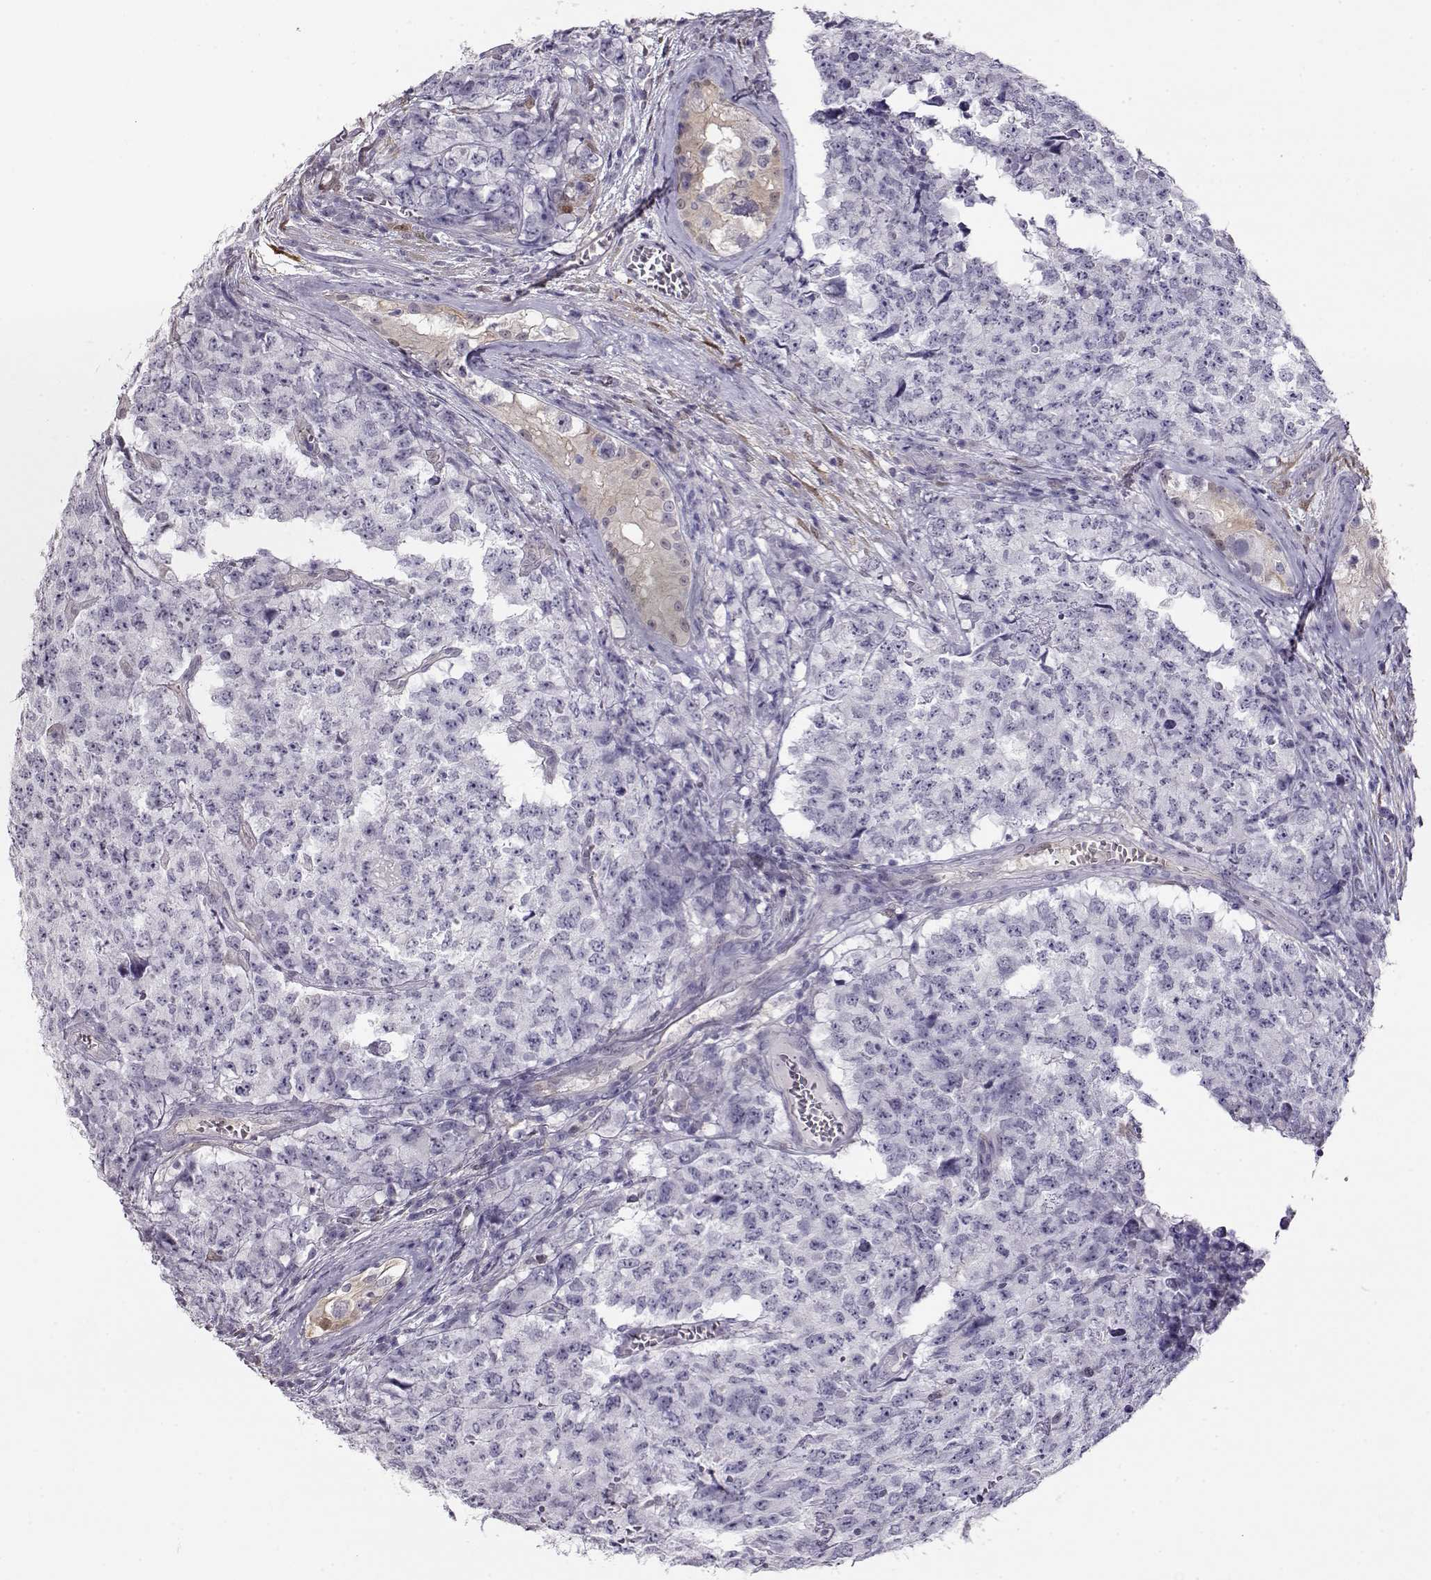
{"staining": {"intensity": "negative", "quantity": "none", "location": "none"}, "tissue": "testis cancer", "cell_type": "Tumor cells", "image_type": "cancer", "snomed": [{"axis": "morphology", "description": "Carcinoma, Embryonal, NOS"}, {"axis": "topography", "description": "Testis"}], "caption": "Immunohistochemical staining of human testis cancer (embryonal carcinoma) shows no significant expression in tumor cells.", "gene": "CCR8", "patient": {"sex": "male", "age": 23}}